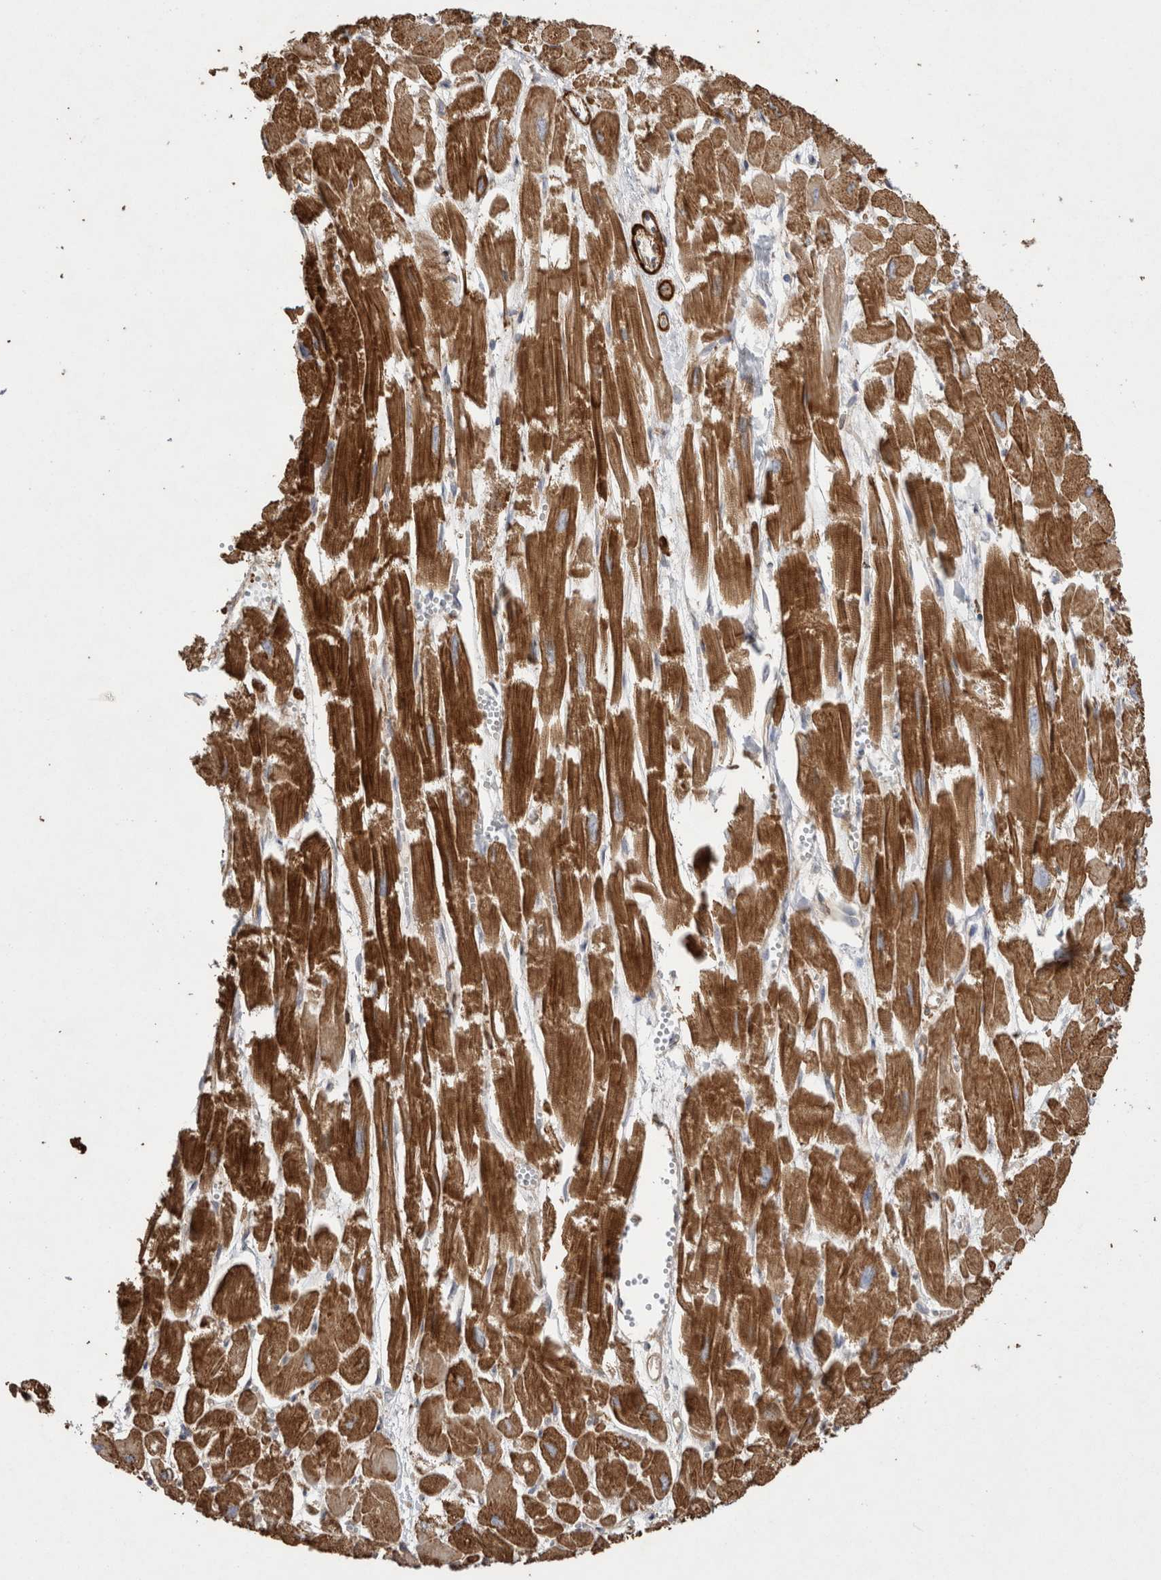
{"staining": {"intensity": "strong", "quantity": ">75%", "location": "cytoplasmic/membranous"}, "tissue": "heart muscle", "cell_type": "Cardiomyocytes", "image_type": "normal", "snomed": [{"axis": "morphology", "description": "Normal tissue, NOS"}, {"axis": "topography", "description": "Heart"}], "caption": "High-power microscopy captured an immunohistochemistry histopathology image of unremarkable heart muscle, revealing strong cytoplasmic/membranous expression in approximately >75% of cardiomyocytes. (DAB (3,3'-diaminobenzidine) = brown stain, brightfield microscopy at high magnification).", "gene": "GPER1", "patient": {"sex": "male", "age": 54}}